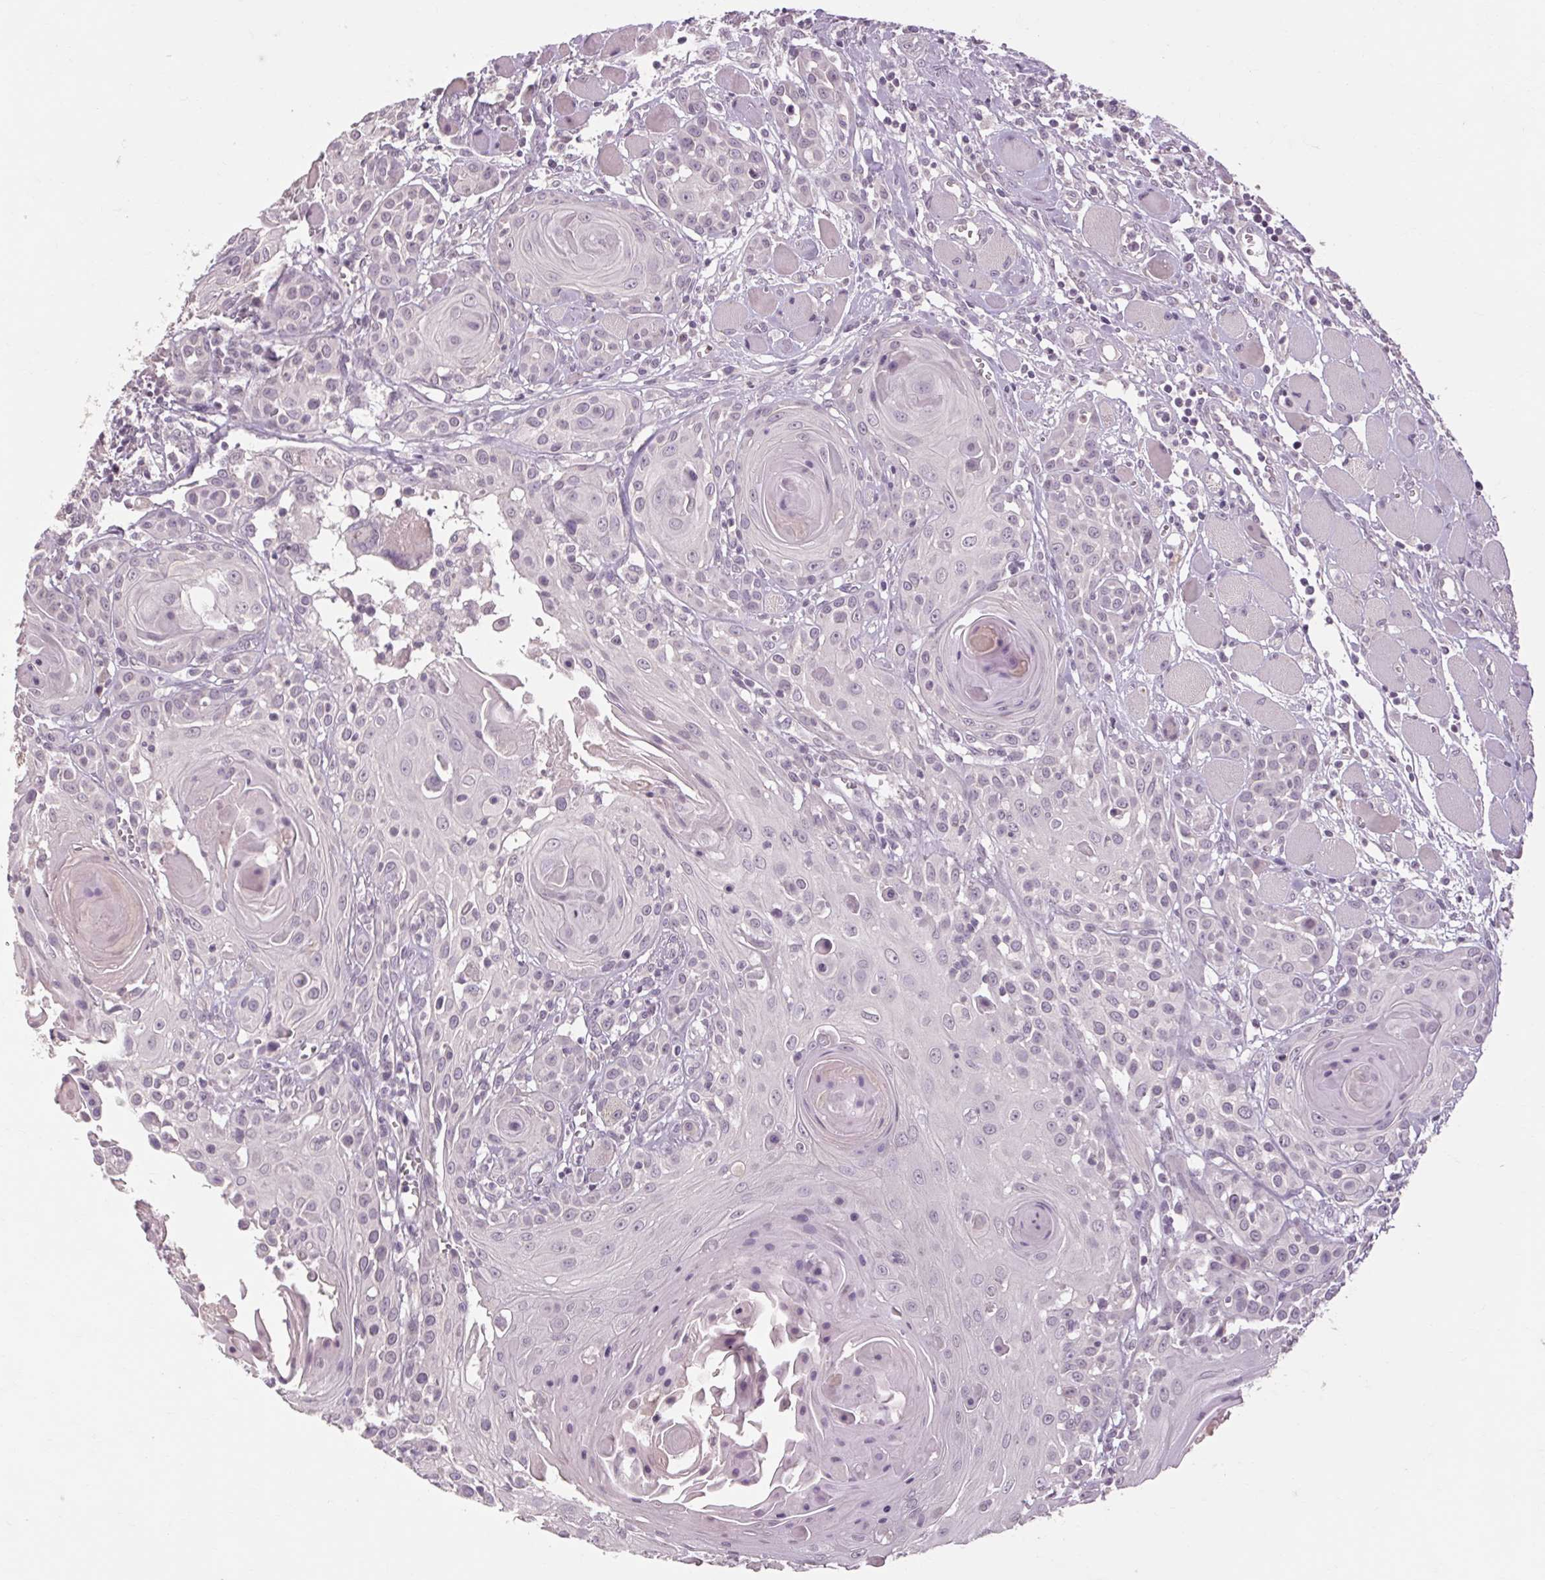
{"staining": {"intensity": "negative", "quantity": "none", "location": "none"}, "tissue": "head and neck cancer", "cell_type": "Tumor cells", "image_type": "cancer", "snomed": [{"axis": "morphology", "description": "Squamous cell carcinoma, NOS"}, {"axis": "topography", "description": "Head-Neck"}], "caption": "High power microscopy photomicrograph of an immunohistochemistry (IHC) micrograph of head and neck squamous cell carcinoma, revealing no significant expression in tumor cells. (Brightfield microscopy of DAB (3,3'-diaminobenzidine) immunohistochemistry at high magnification).", "gene": "POMC", "patient": {"sex": "female", "age": 80}}